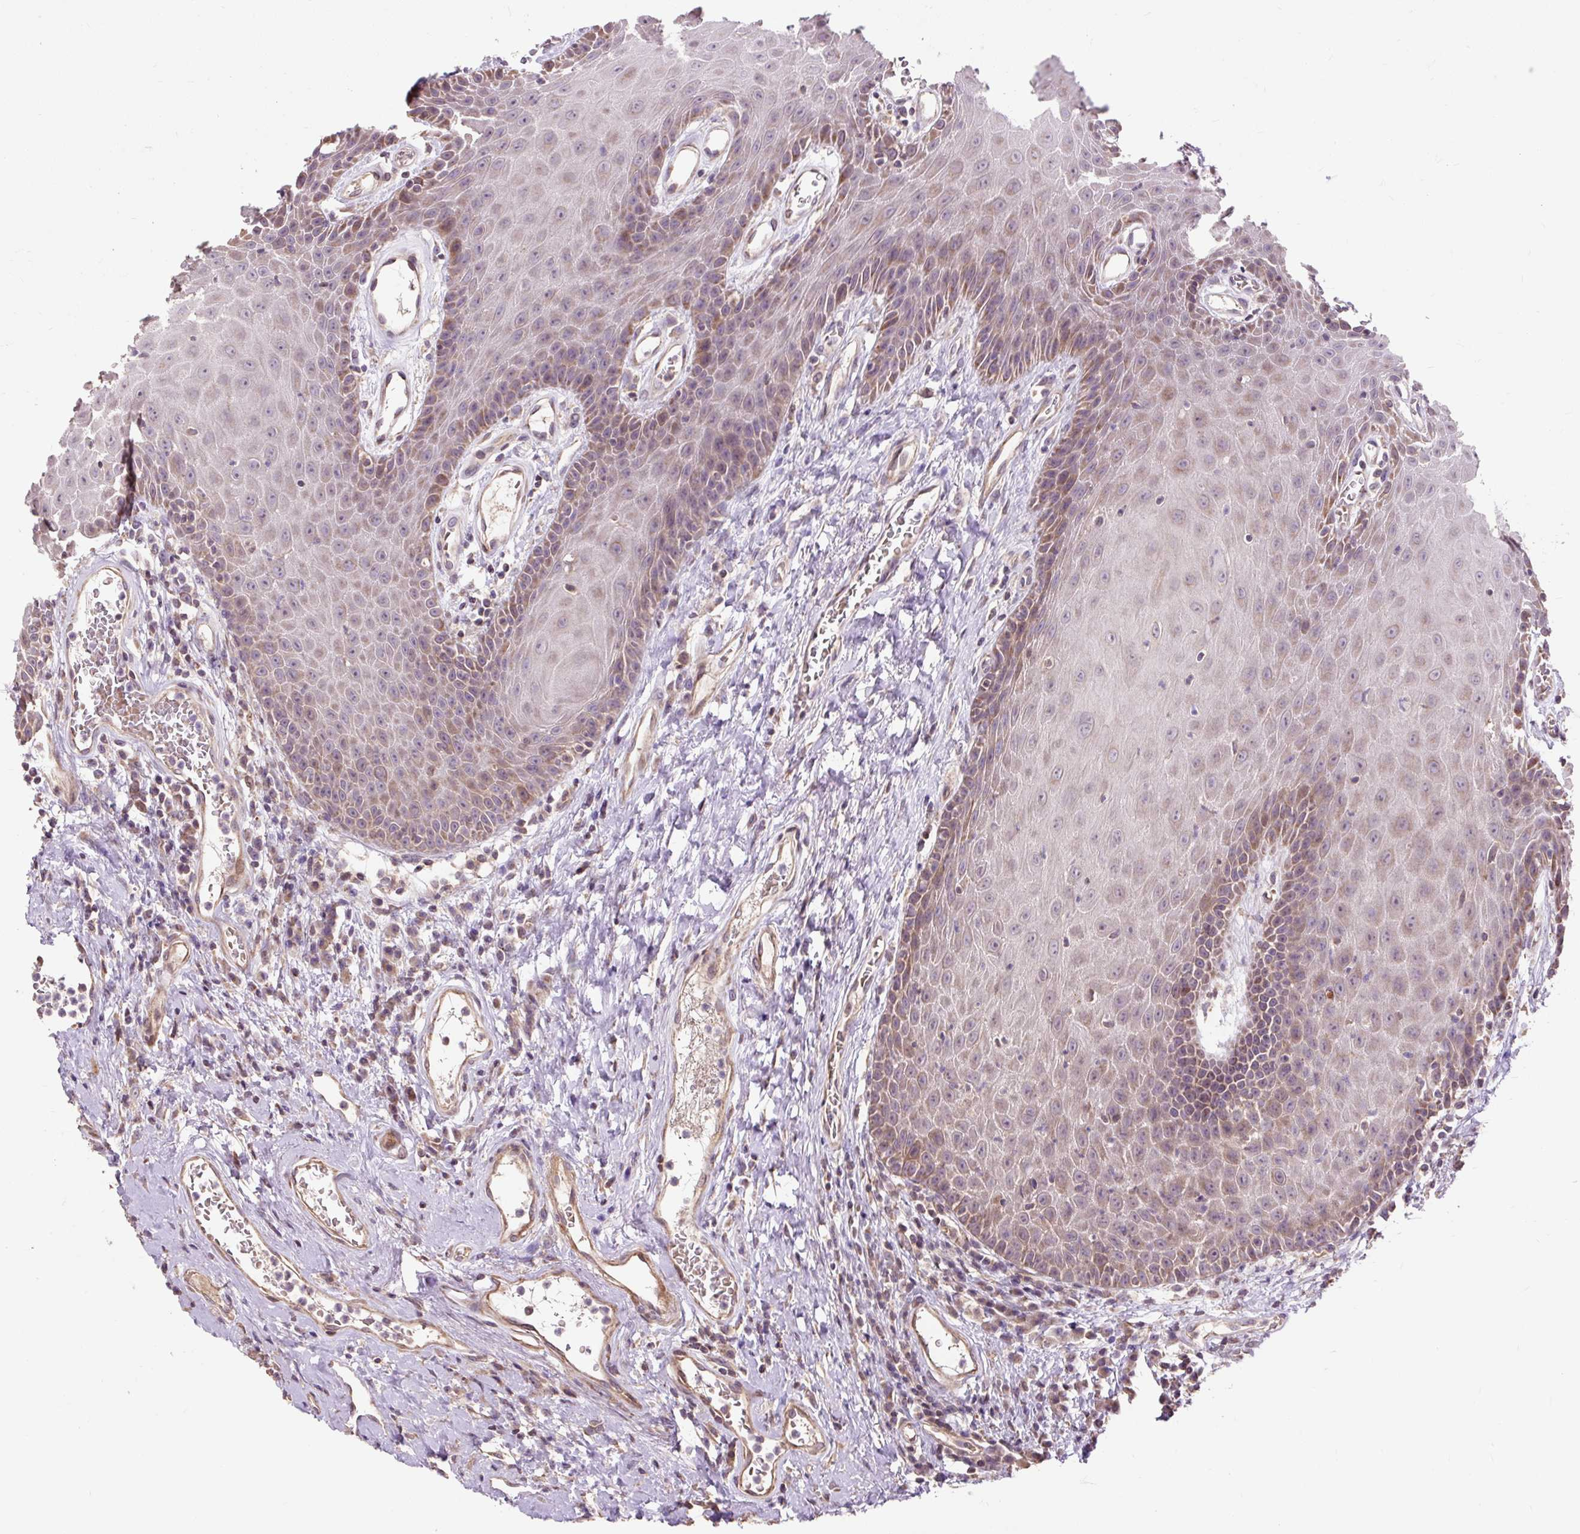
{"staining": {"intensity": "moderate", "quantity": "<25%", "location": "cytoplasmic/membranous"}, "tissue": "head and neck cancer", "cell_type": "Tumor cells", "image_type": "cancer", "snomed": [{"axis": "morphology", "description": "Squamous cell carcinoma, NOS"}, {"axis": "topography", "description": "Head-Neck"}], "caption": "Squamous cell carcinoma (head and neck) stained with a protein marker displays moderate staining in tumor cells.", "gene": "PRIMPOL", "patient": {"sex": "female", "age": 59}}